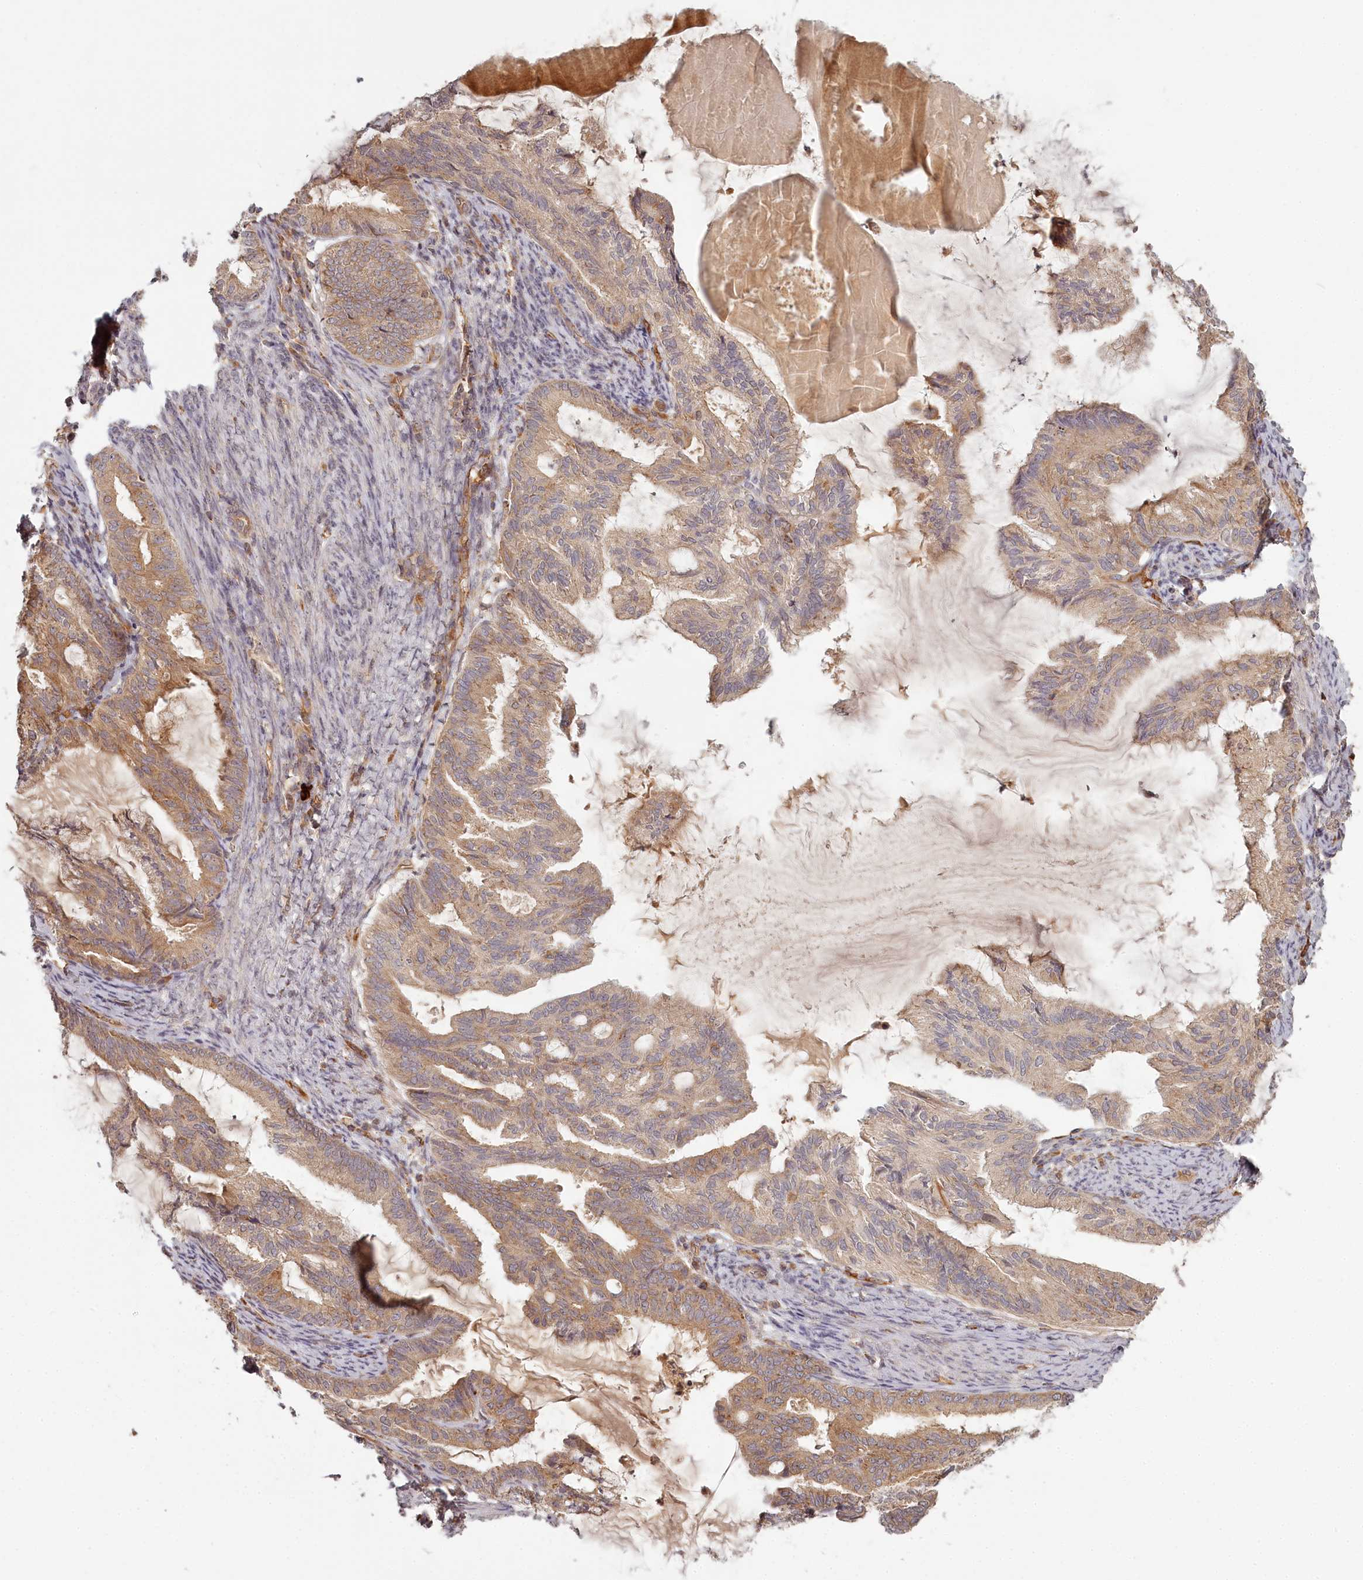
{"staining": {"intensity": "moderate", "quantity": ">75%", "location": "cytoplasmic/membranous"}, "tissue": "endometrial cancer", "cell_type": "Tumor cells", "image_type": "cancer", "snomed": [{"axis": "morphology", "description": "Adenocarcinoma, NOS"}, {"axis": "topography", "description": "Endometrium"}], "caption": "Immunohistochemistry (IHC) (DAB) staining of human endometrial cancer exhibits moderate cytoplasmic/membranous protein staining in approximately >75% of tumor cells.", "gene": "TMIE", "patient": {"sex": "female", "age": 86}}